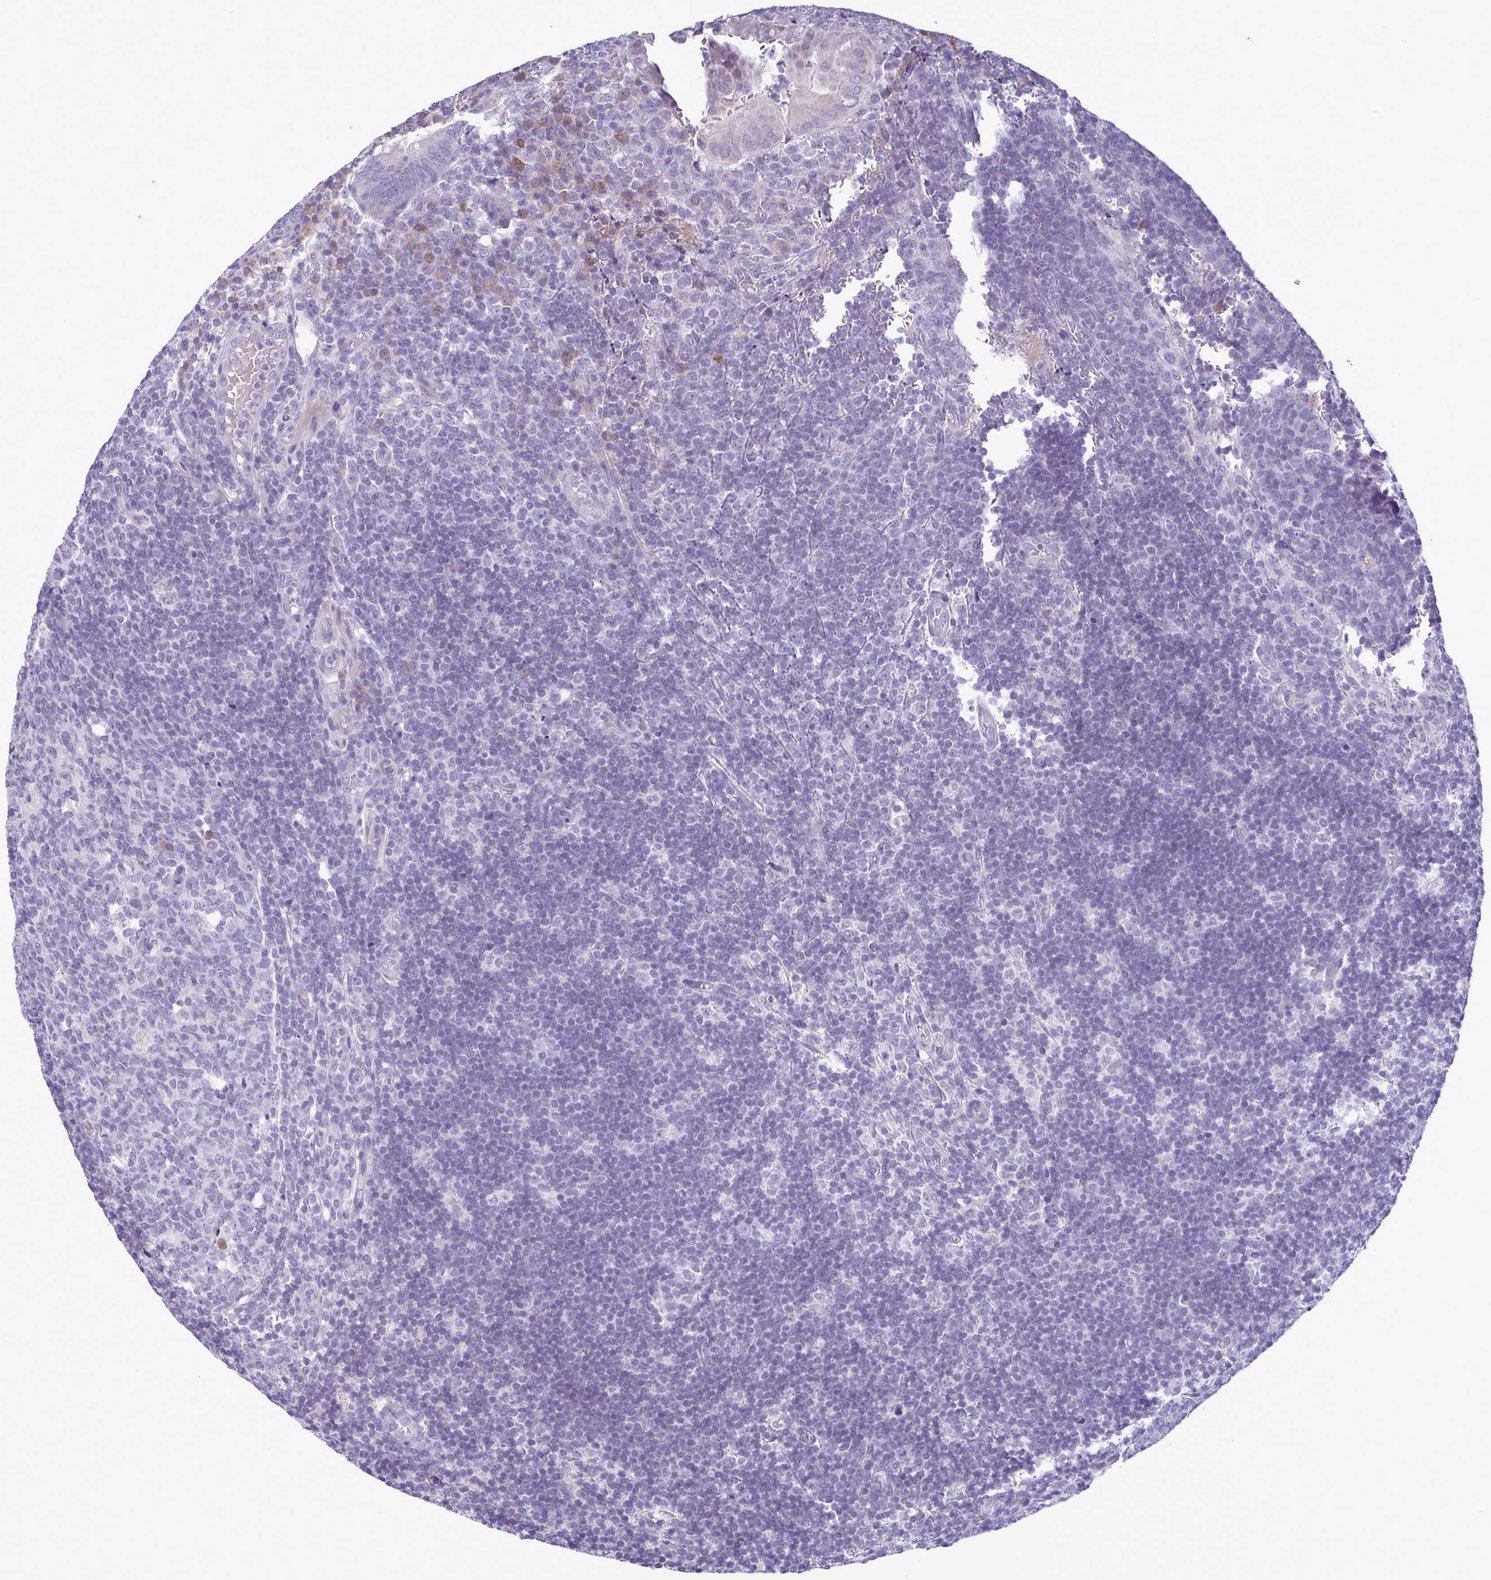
{"staining": {"intensity": "negative", "quantity": "none", "location": "none"}, "tissue": "appendix", "cell_type": "Glandular cells", "image_type": "normal", "snomed": [{"axis": "morphology", "description": "Normal tissue, NOS"}, {"axis": "topography", "description": "Appendix"}], "caption": "Immunohistochemical staining of unremarkable appendix demonstrates no significant expression in glandular cells.", "gene": "F13B", "patient": {"sex": "male", "age": 18}}